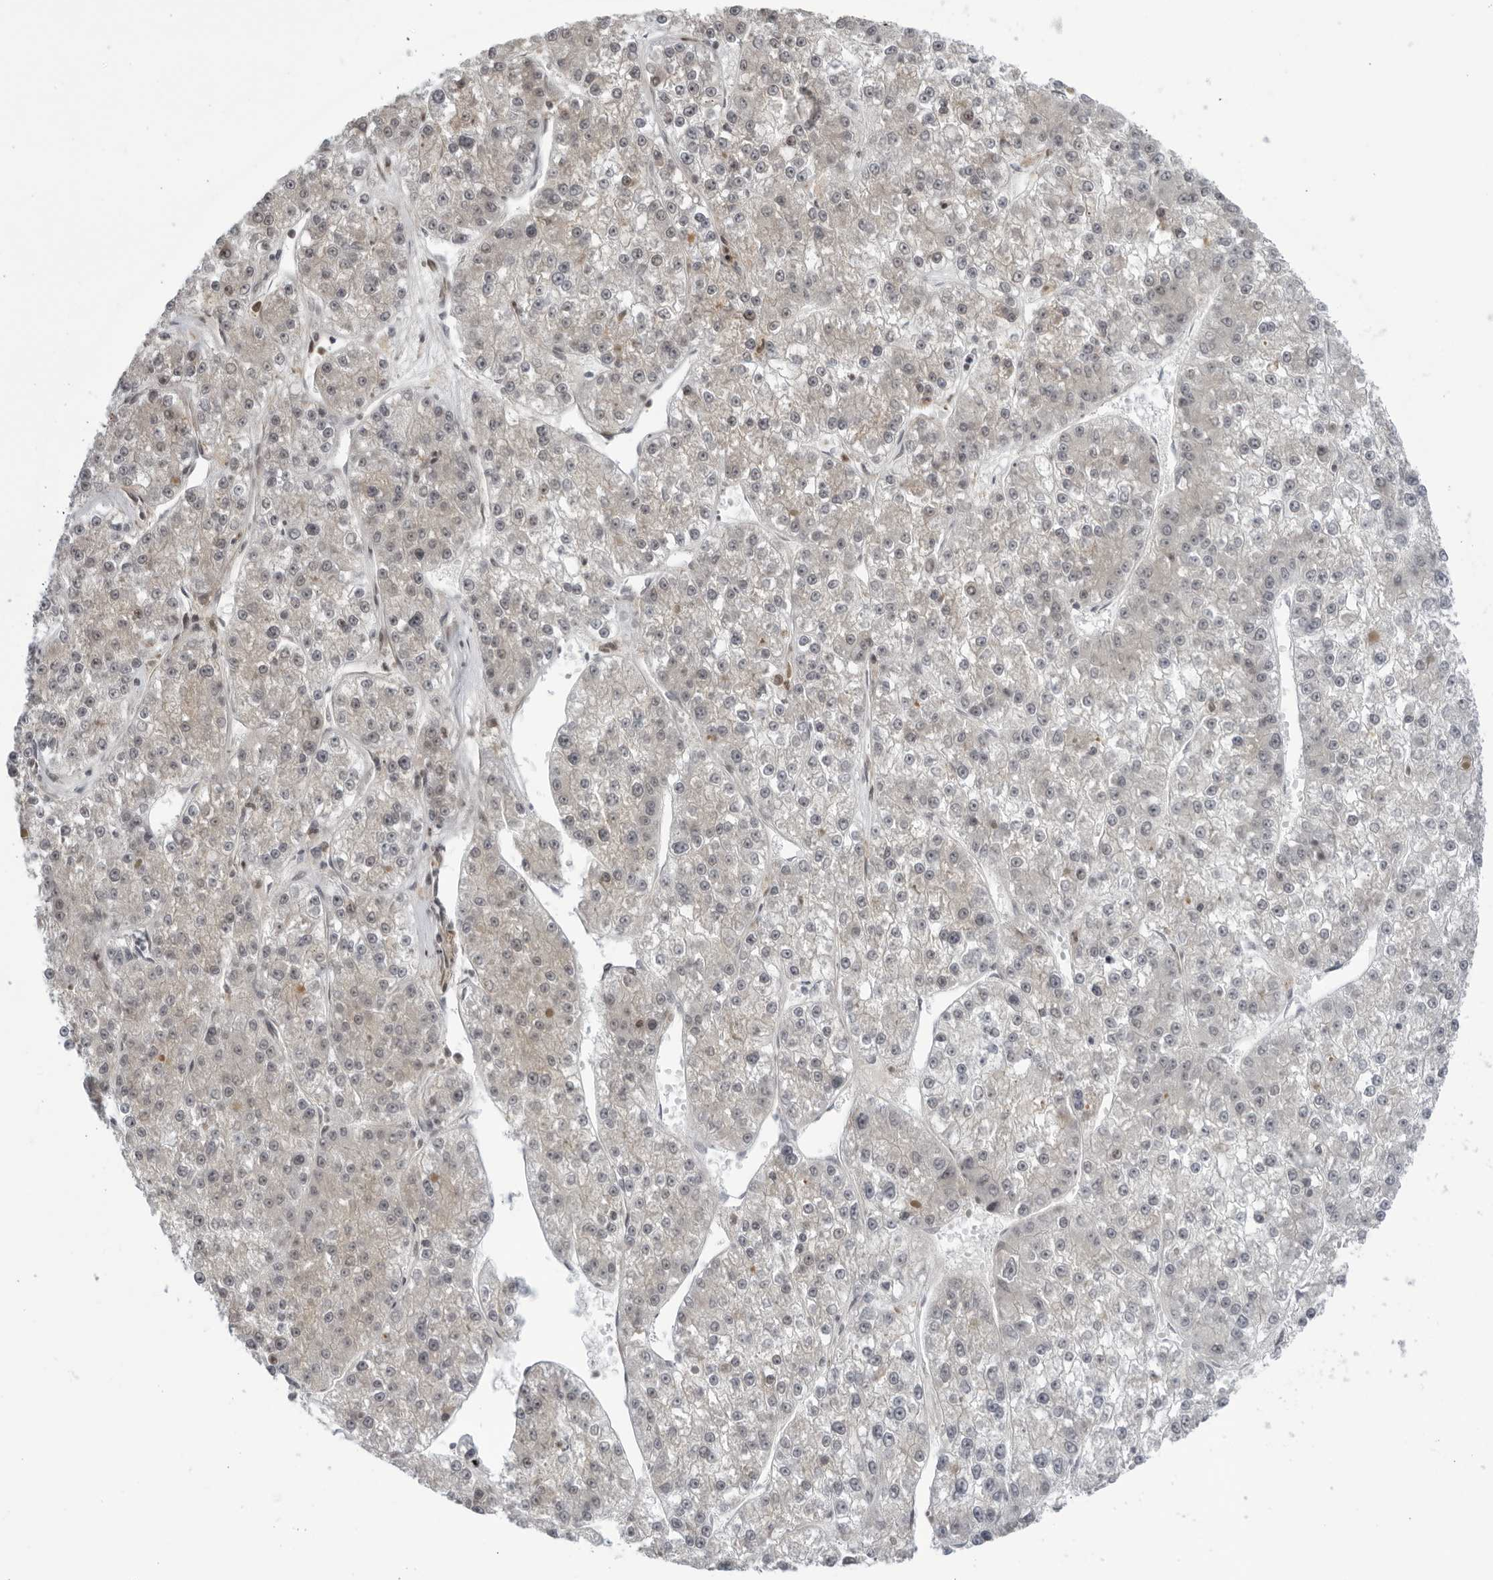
{"staining": {"intensity": "negative", "quantity": "none", "location": "none"}, "tissue": "liver cancer", "cell_type": "Tumor cells", "image_type": "cancer", "snomed": [{"axis": "morphology", "description": "Carcinoma, Hepatocellular, NOS"}, {"axis": "topography", "description": "Liver"}], "caption": "This image is of liver hepatocellular carcinoma stained with immunohistochemistry (IHC) to label a protein in brown with the nuclei are counter-stained blue. There is no staining in tumor cells. (Immunohistochemistry (ihc), brightfield microscopy, high magnification).", "gene": "DTL", "patient": {"sex": "female", "age": 73}}